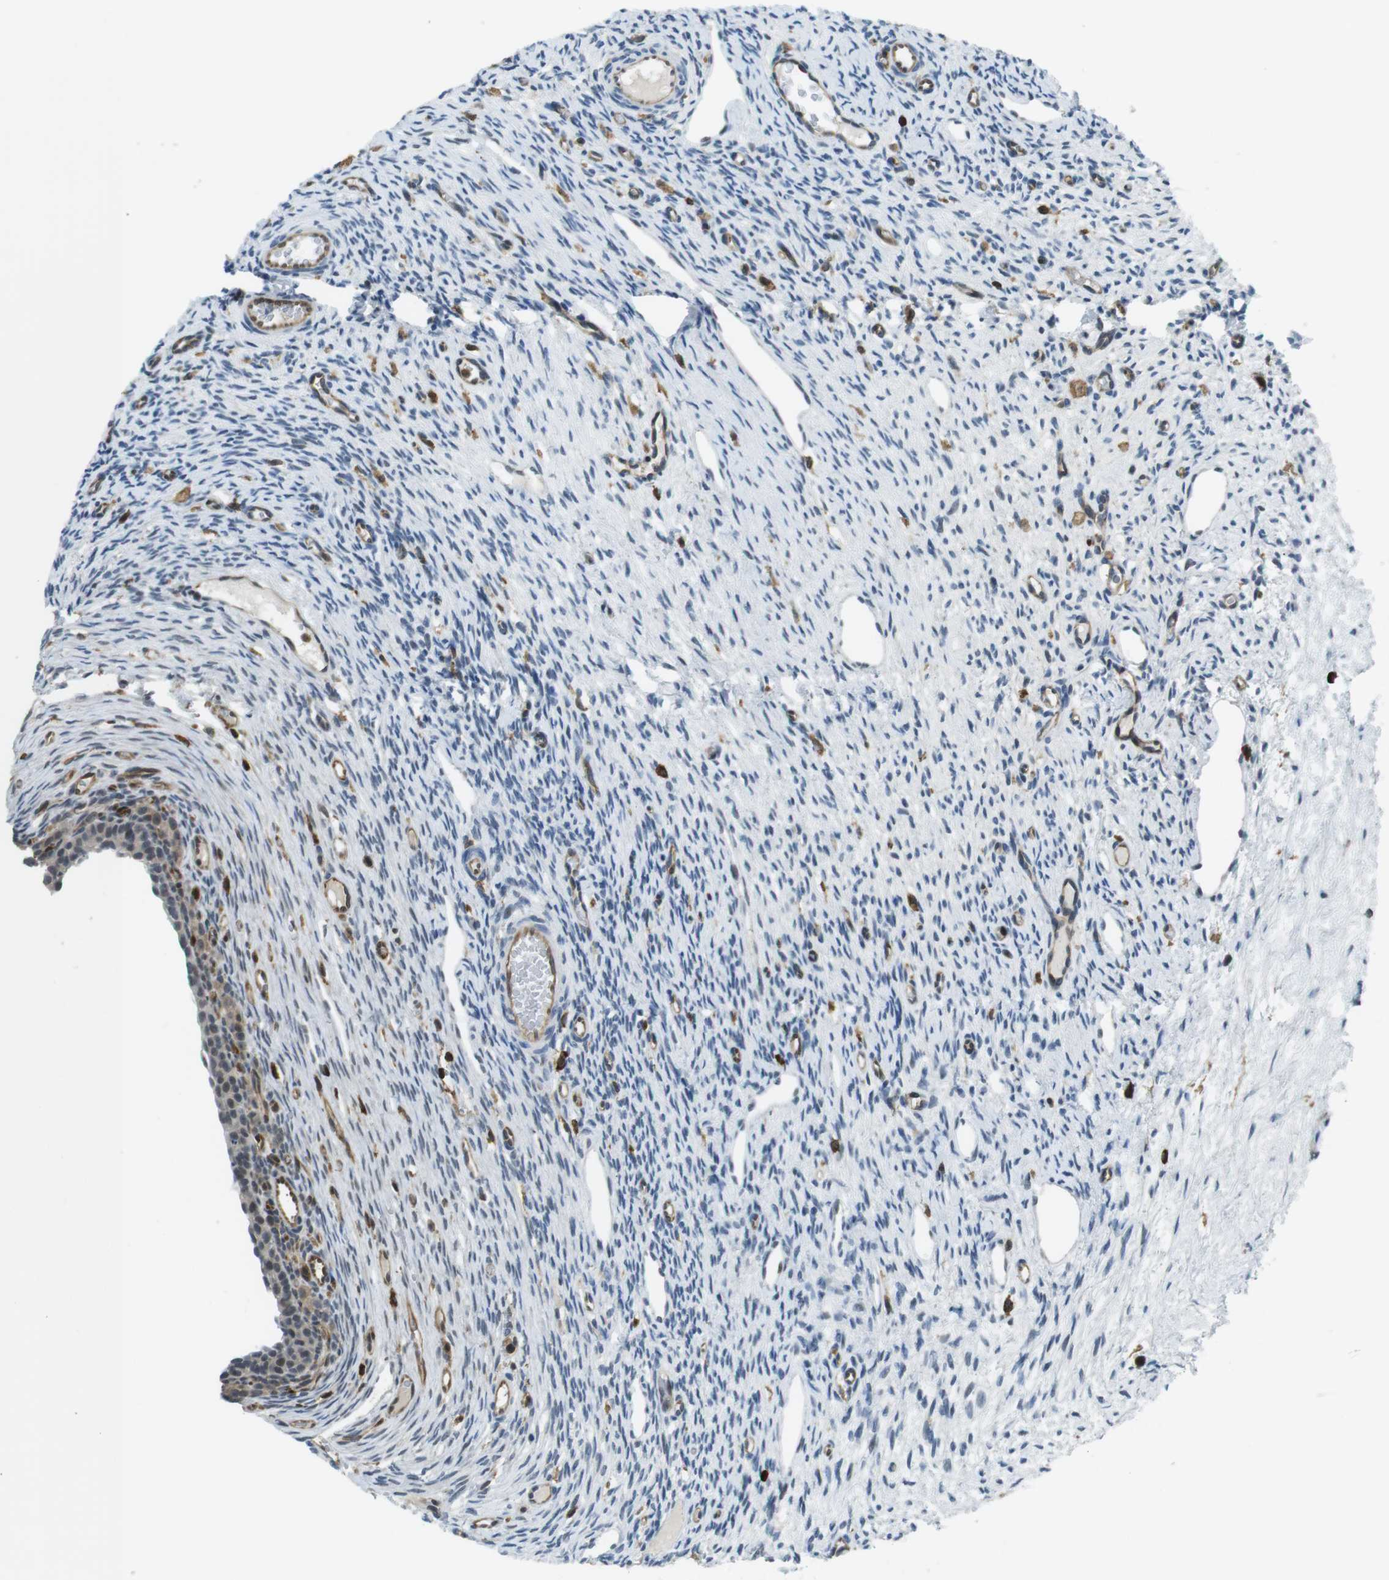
{"staining": {"intensity": "negative", "quantity": "none", "location": "none"}, "tissue": "ovary", "cell_type": "Ovarian stroma cells", "image_type": "normal", "snomed": [{"axis": "morphology", "description": "Normal tissue, NOS"}, {"axis": "topography", "description": "Ovary"}], "caption": "Immunohistochemistry (IHC) micrograph of benign ovary stained for a protein (brown), which displays no expression in ovarian stroma cells.", "gene": "STK10", "patient": {"sex": "female", "age": 33}}